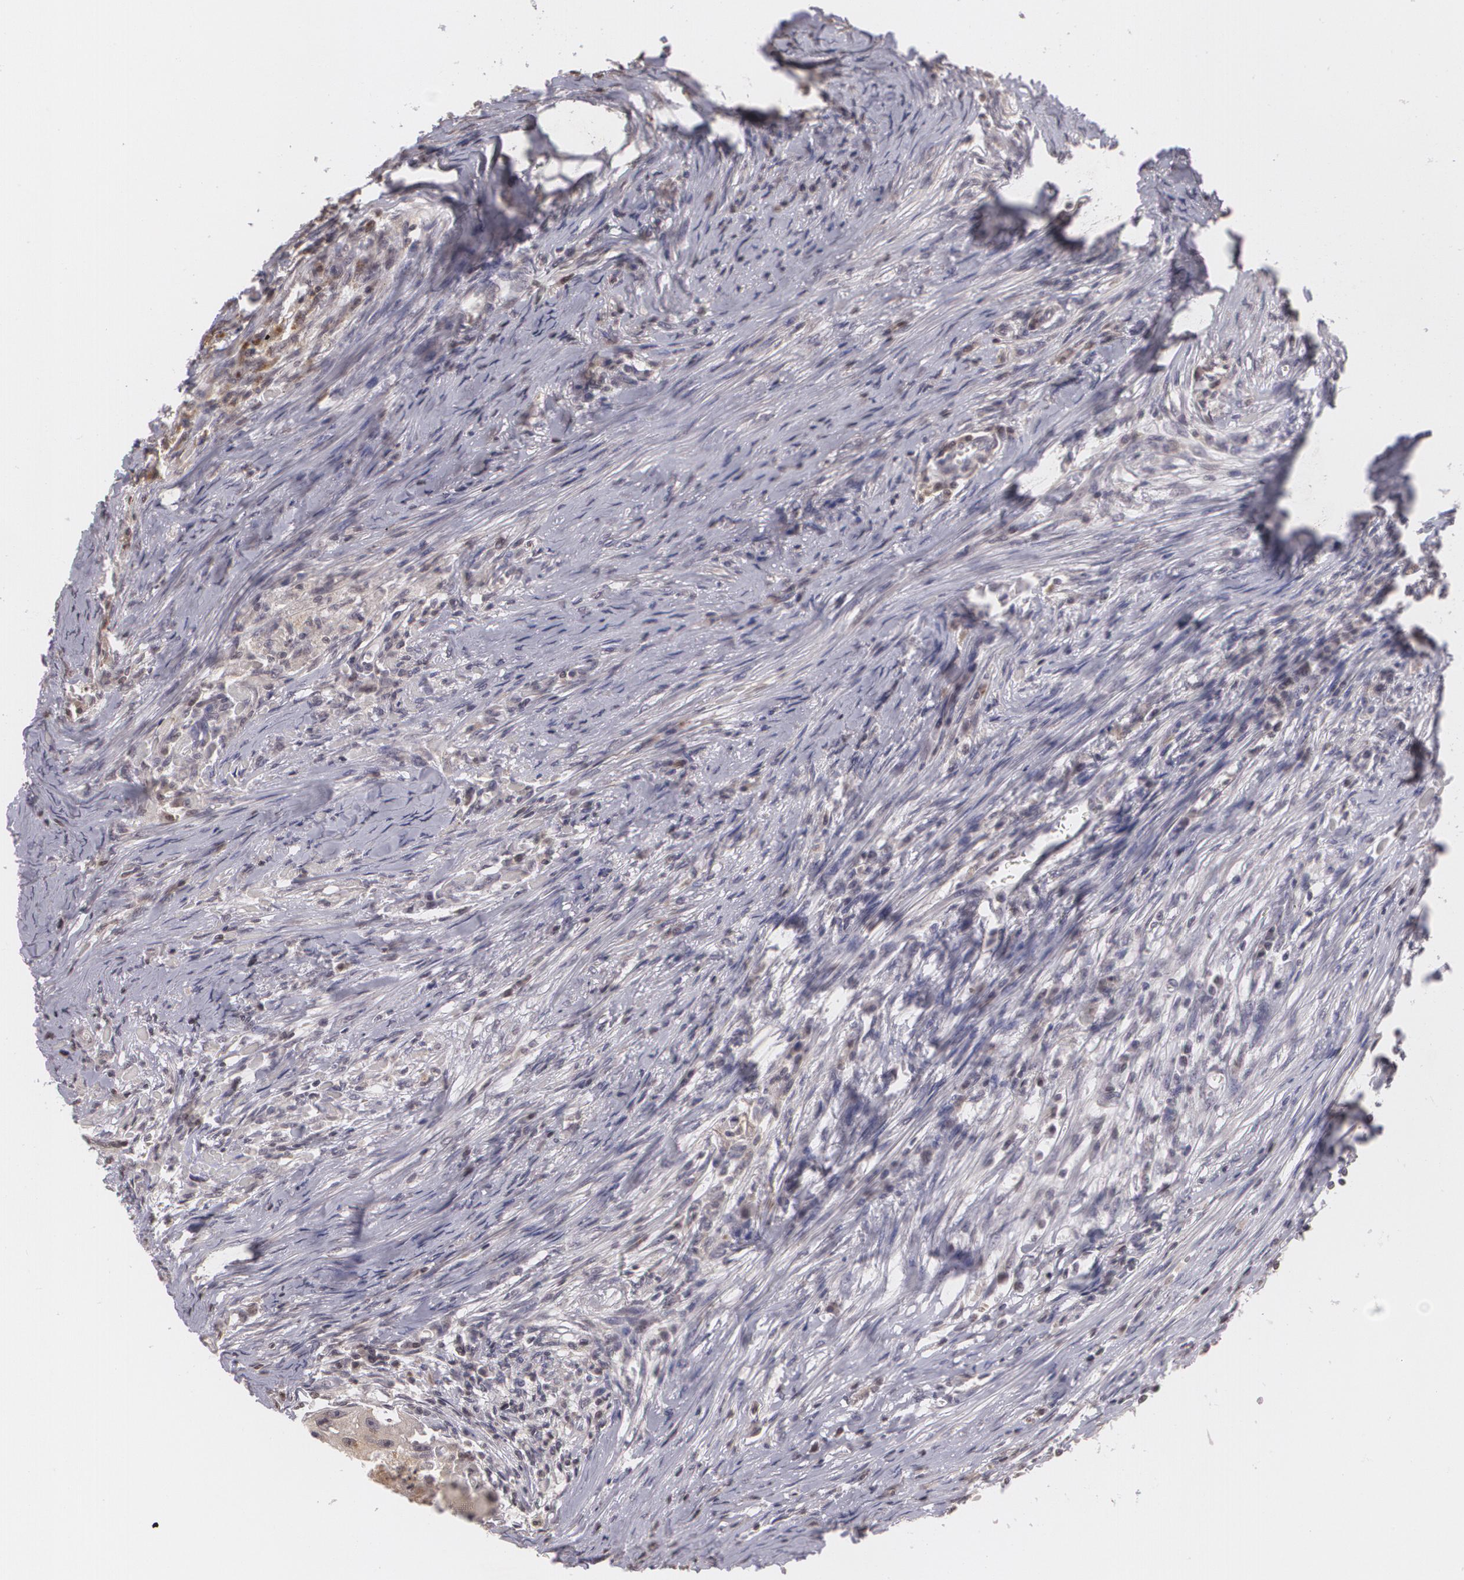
{"staining": {"intensity": "negative", "quantity": "none", "location": "none"}, "tissue": "head and neck cancer", "cell_type": "Tumor cells", "image_type": "cancer", "snomed": [{"axis": "morphology", "description": "Squamous cell carcinoma, NOS"}, {"axis": "topography", "description": "Head-Neck"}], "caption": "Tumor cells show no significant protein staining in head and neck squamous cell carcinoma.", "gene": "MUC1", "patient": {"sex": "male", "age": 64}}